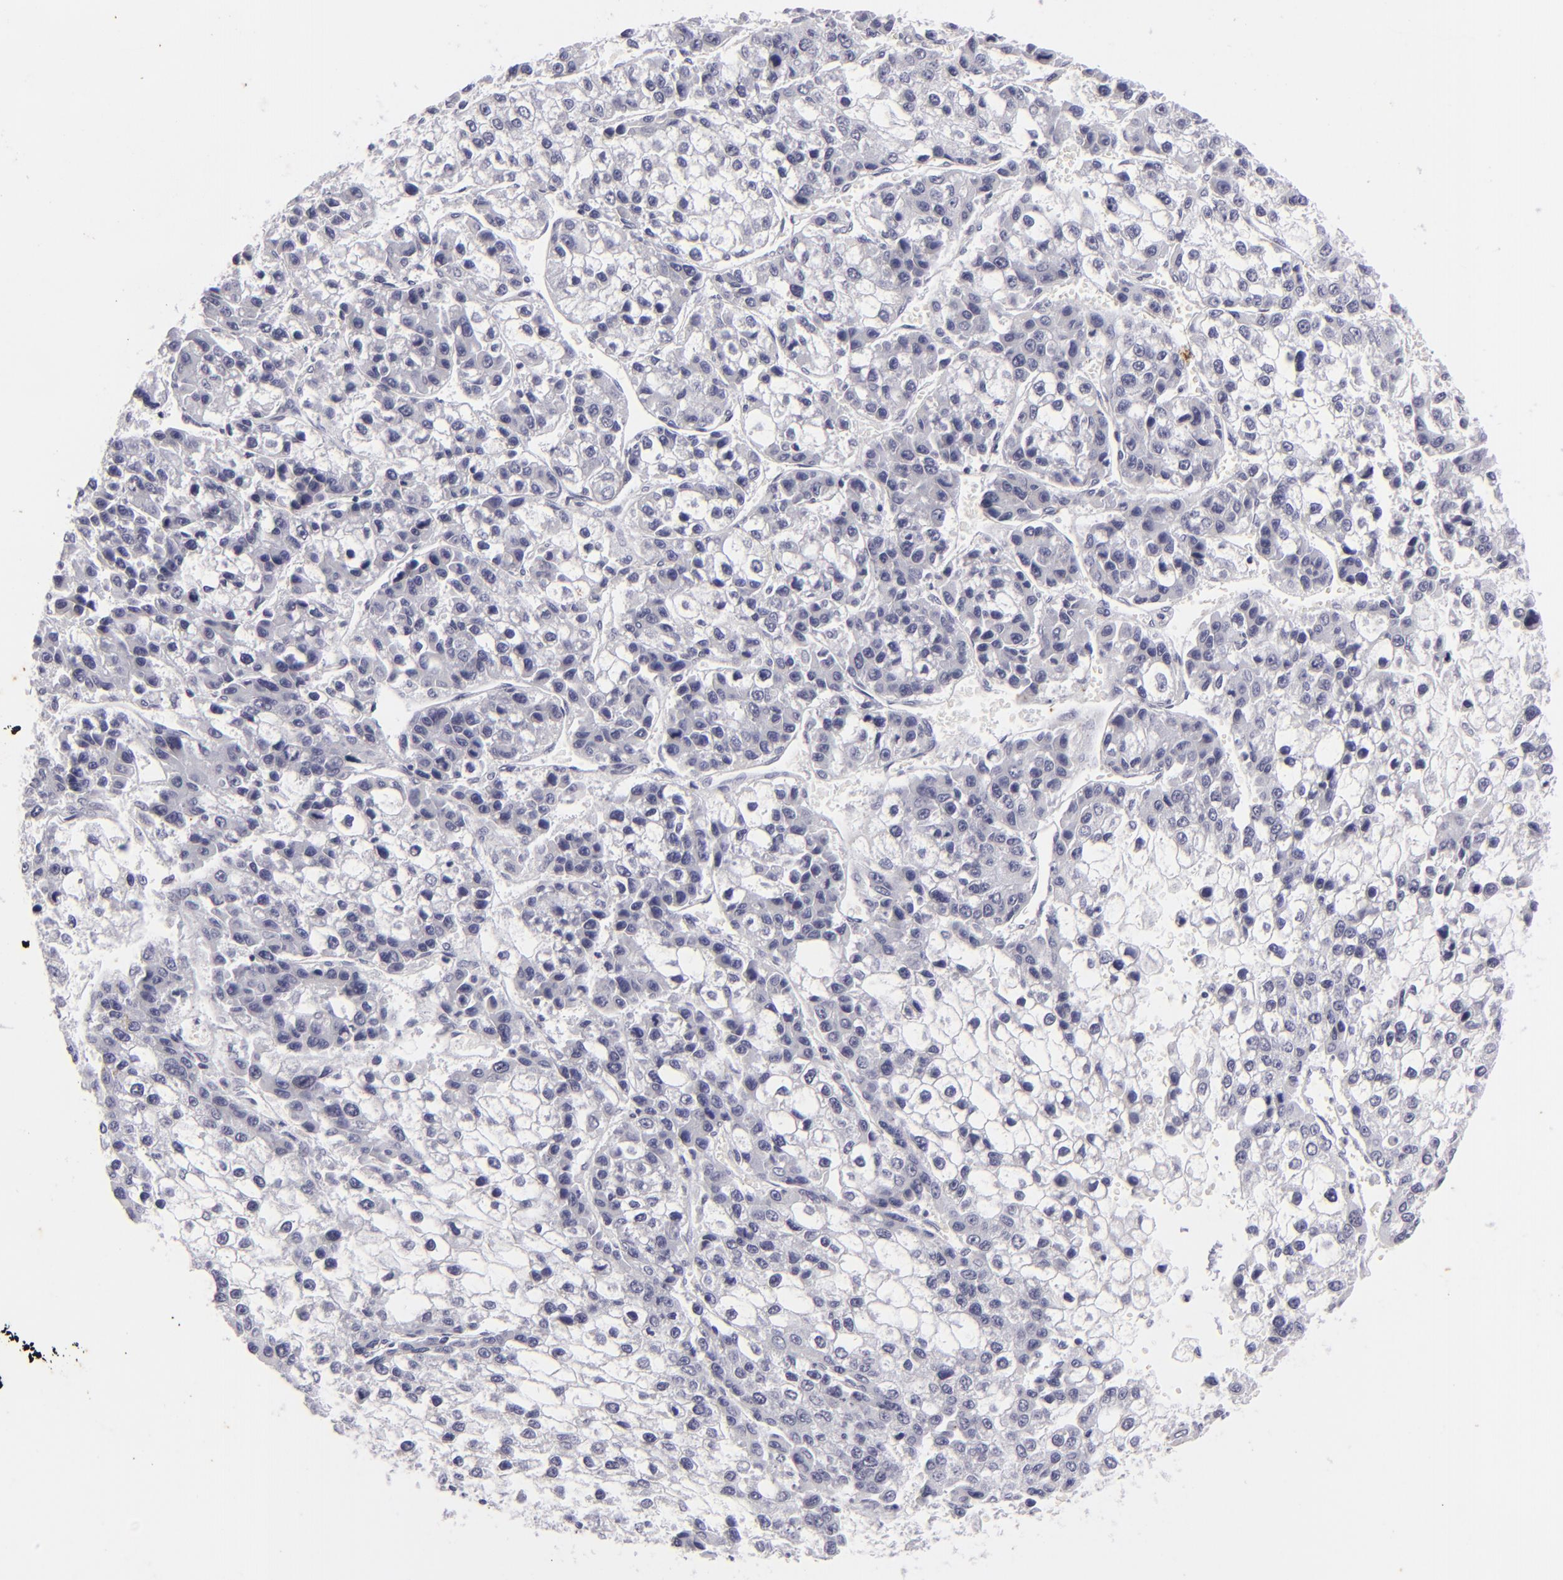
{"staining": {"intensity": "negative", "quantity": "none", "location": "none"}, "tissue": "liver cancer", "cell_type": "Tumor cells", "image_type": "cancer", "snomed": [{"axis": "morphology", "description": "Carcinoma, Hepatocellular, NOS"}, {"axis": "topography", "description": "Liver"}], "caption": "Immunohistochemistry (IHC) micrograph of liver hepatocellular carcinoma stained for a protein (brown), which shows no positivity in tumor cells.", "gene": "KRT1", "patient": {"sex": "female", "age": 66}}